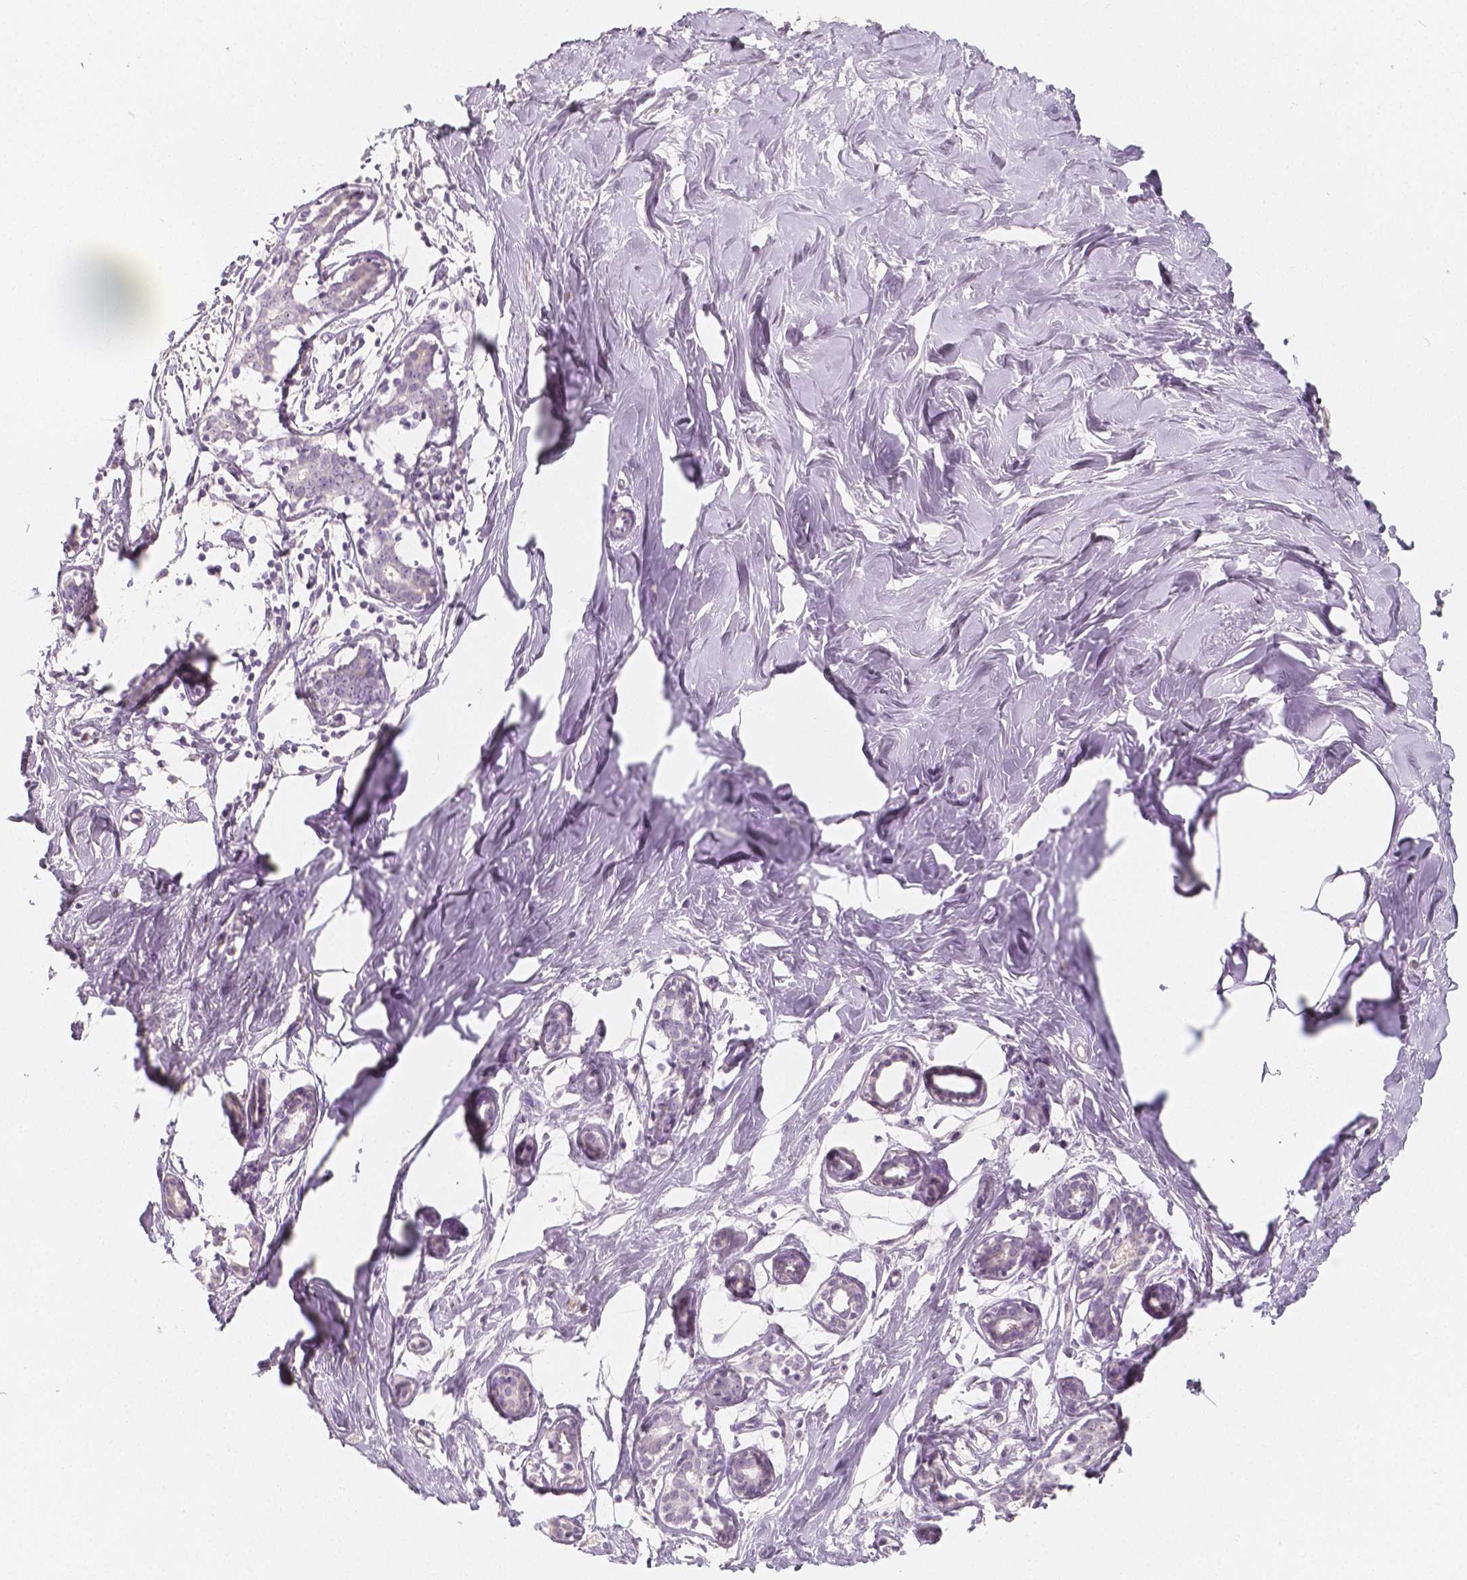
{"staining": {"intensity": "negative", "quantity": "none", "location": "none"}, "tissue": "breast", "cell_type": "Adipocytes", "image_type": "normal", "snomed": [{"axis": "morphology", "description": "Normal tissue, NOS"}, {"axis": "topography", "description": "Breast"}], "caption": "A high-resolution image shows immunohistochemistry staining of unremarkable breast, which shows no significant positivity in adipocytes.", "gene": "NECAB2", "patient": {"sex": "female", "age": 27}}